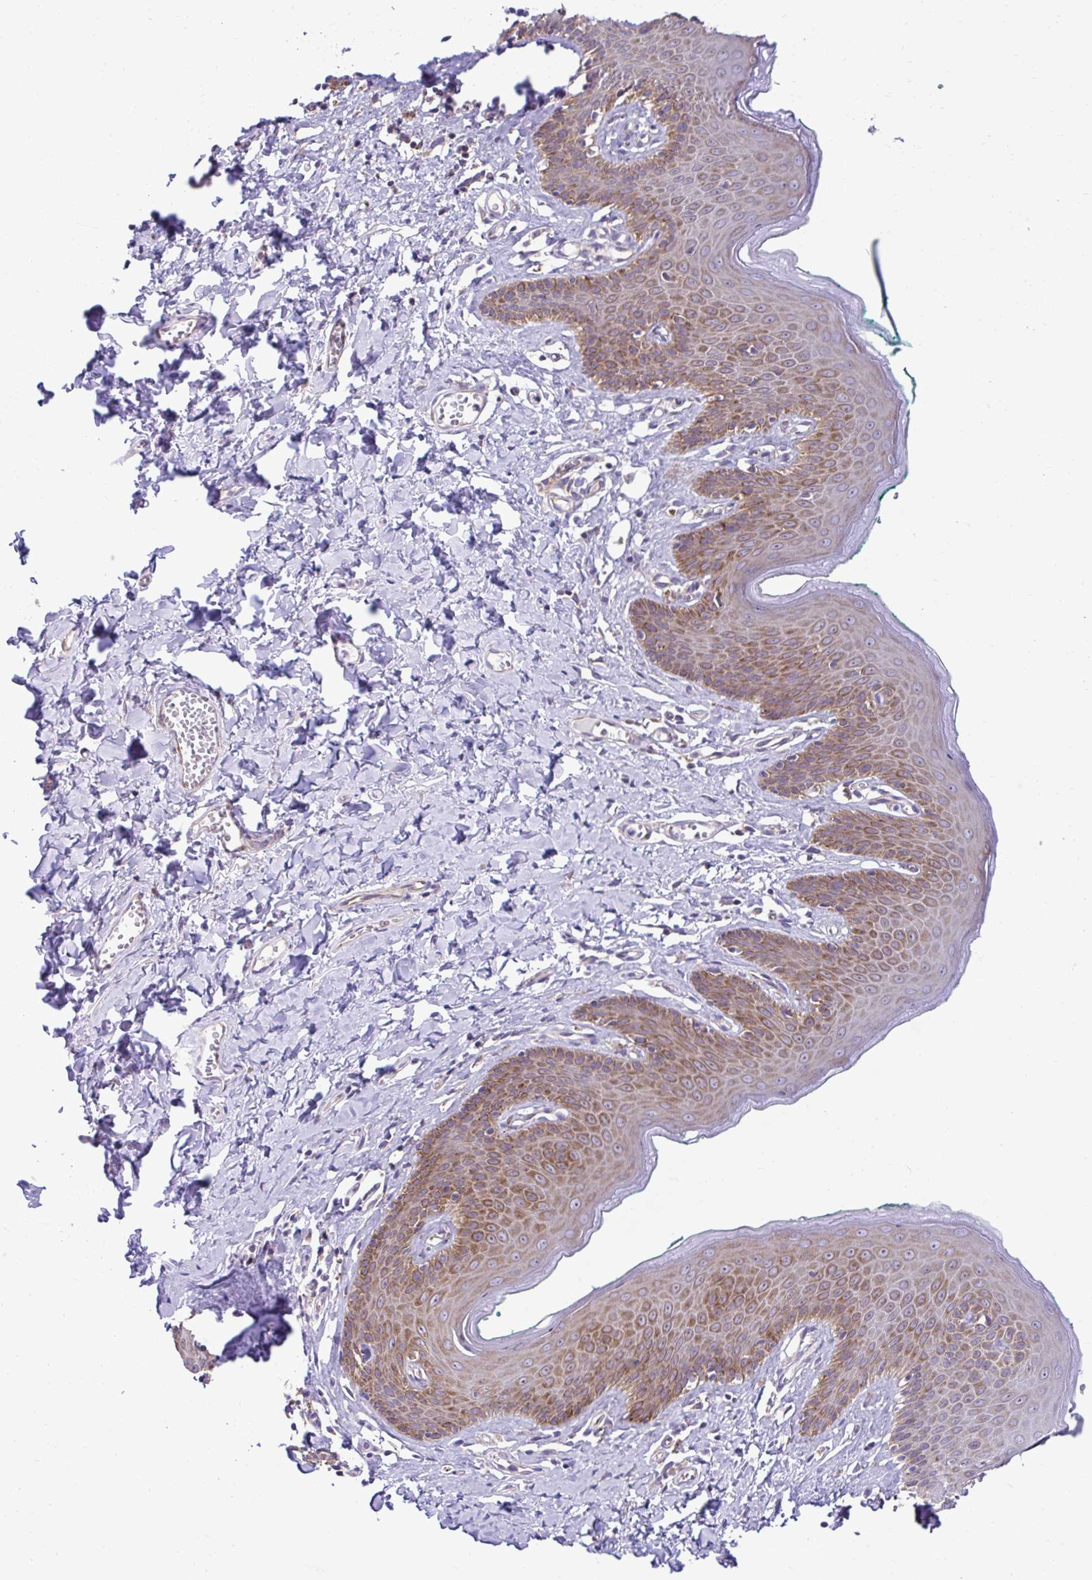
{"staining": {"intensity": "moderate", "quantity": "25%-75%", "location": "cytoplasmic/membranous"}, "tissue": "skin", "cell_type": "Epidermal cells", "image_type": "normal", "snomed": [{"axis": "morphology", "description": "Normal tissue, NOS"}, {"axis": "topography", "description": "Vulva"}, {"axis": "topography", "description": "Peripheral nerve tissue"}], "caption": "IHC staining of benign skin, which exhibits medium levels of moderate cytoplasmic/membranous positivity in about 25%-75% of epidermal cells indicating moderate cytoplasmic/membranous protein expression. The staining was performed using DAB (brown) for protein detection and nuclei were counterstained in hematoxylin (blue).", "gene": "RPL7", "patient": {"sex": "female", "age": 66}}